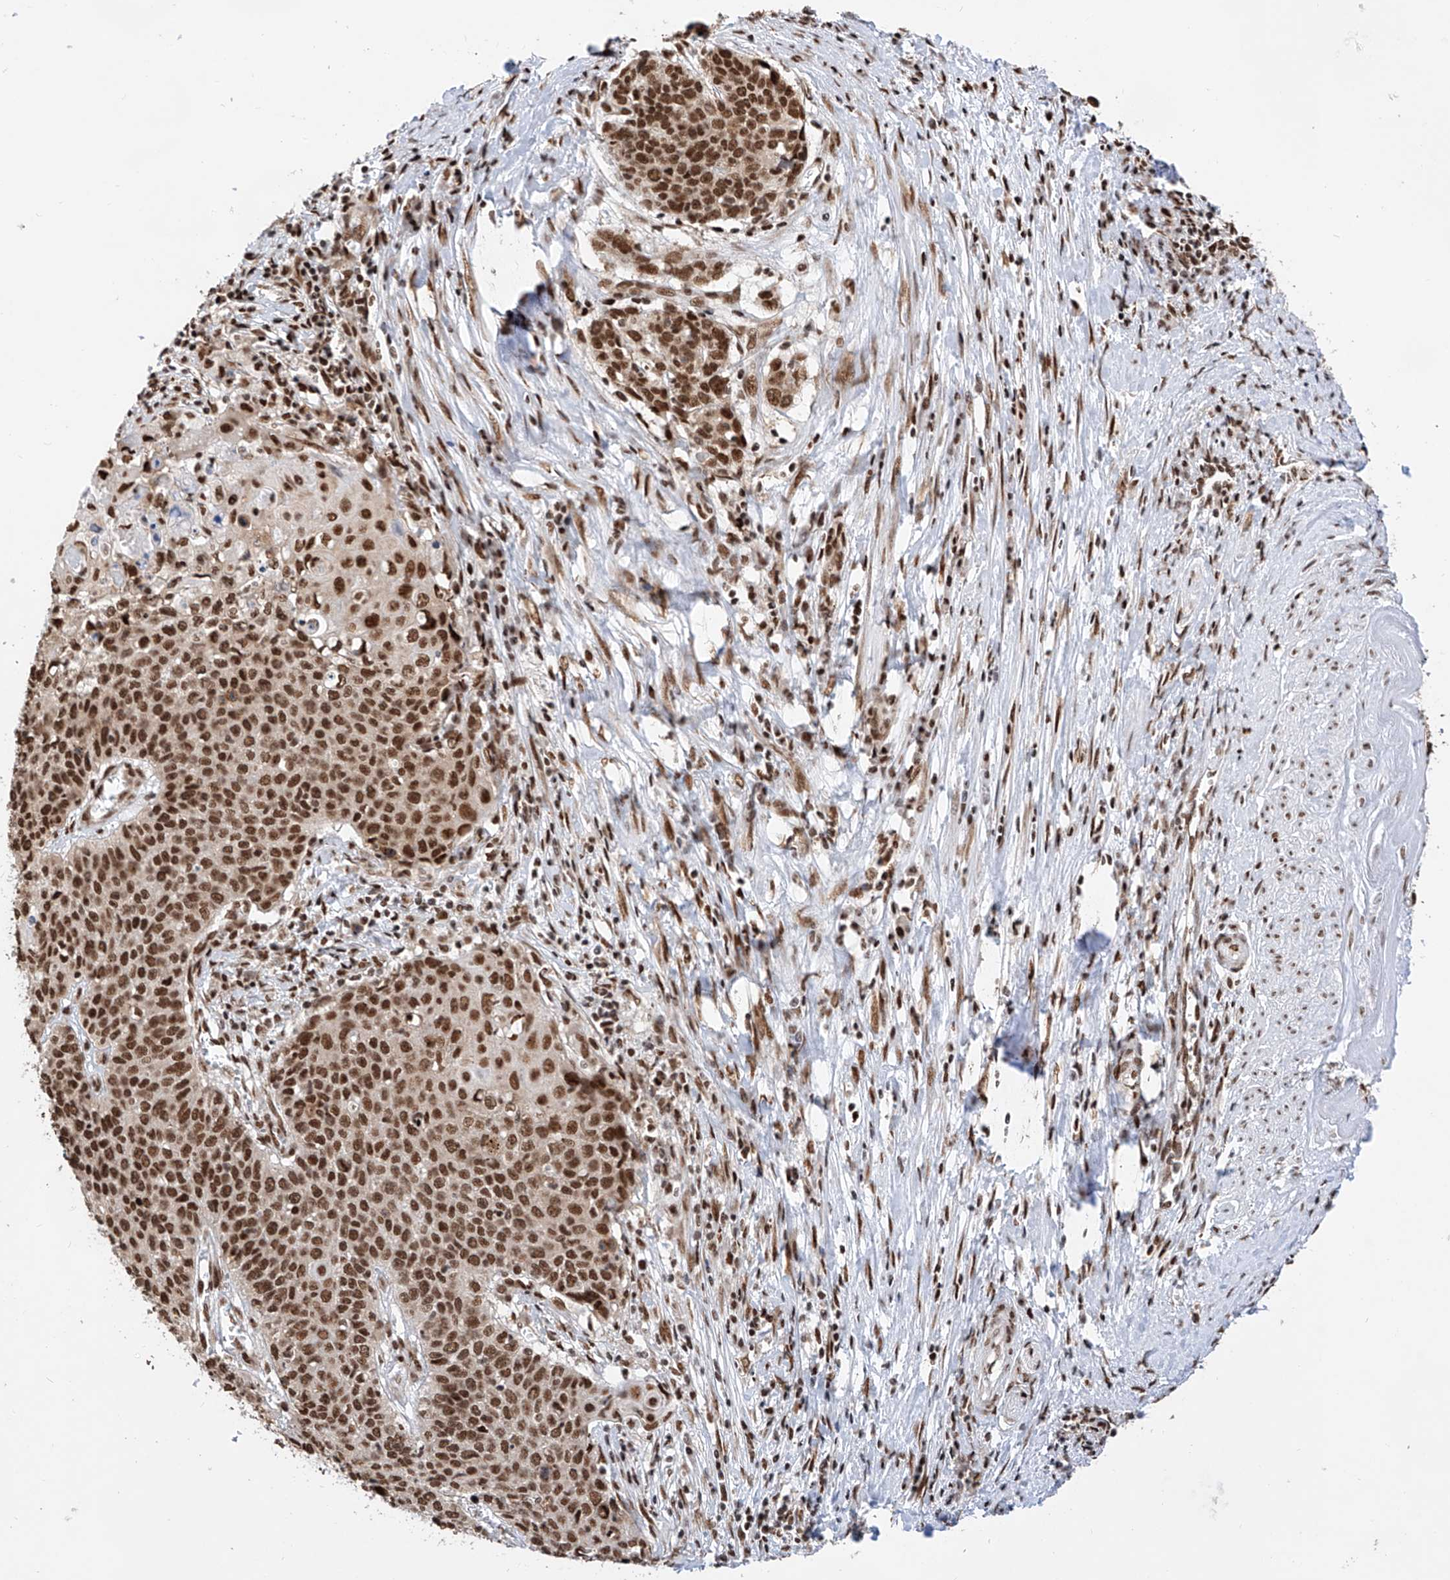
{"staining": {"intensity": "strong", "quantity": ">75%", "location": "nuclear"}, "tissue": "cervical cancer", "cell_type": "Tumor cells", "image_type": "cancer", "snomed": [{"axis": "morphology", "description": "Squamous cell carcinoma, NOS"}, {"axis": "topography", "description": "Cervix"}], "caption": "Protein expression analysis of human cervical cancer (squamous cell carcinoma) reveals strong nuclear expression in approximately >75% of tumor cells.", "gene": "SRSF6", "patient": {"sex": "female", "age": 39}}